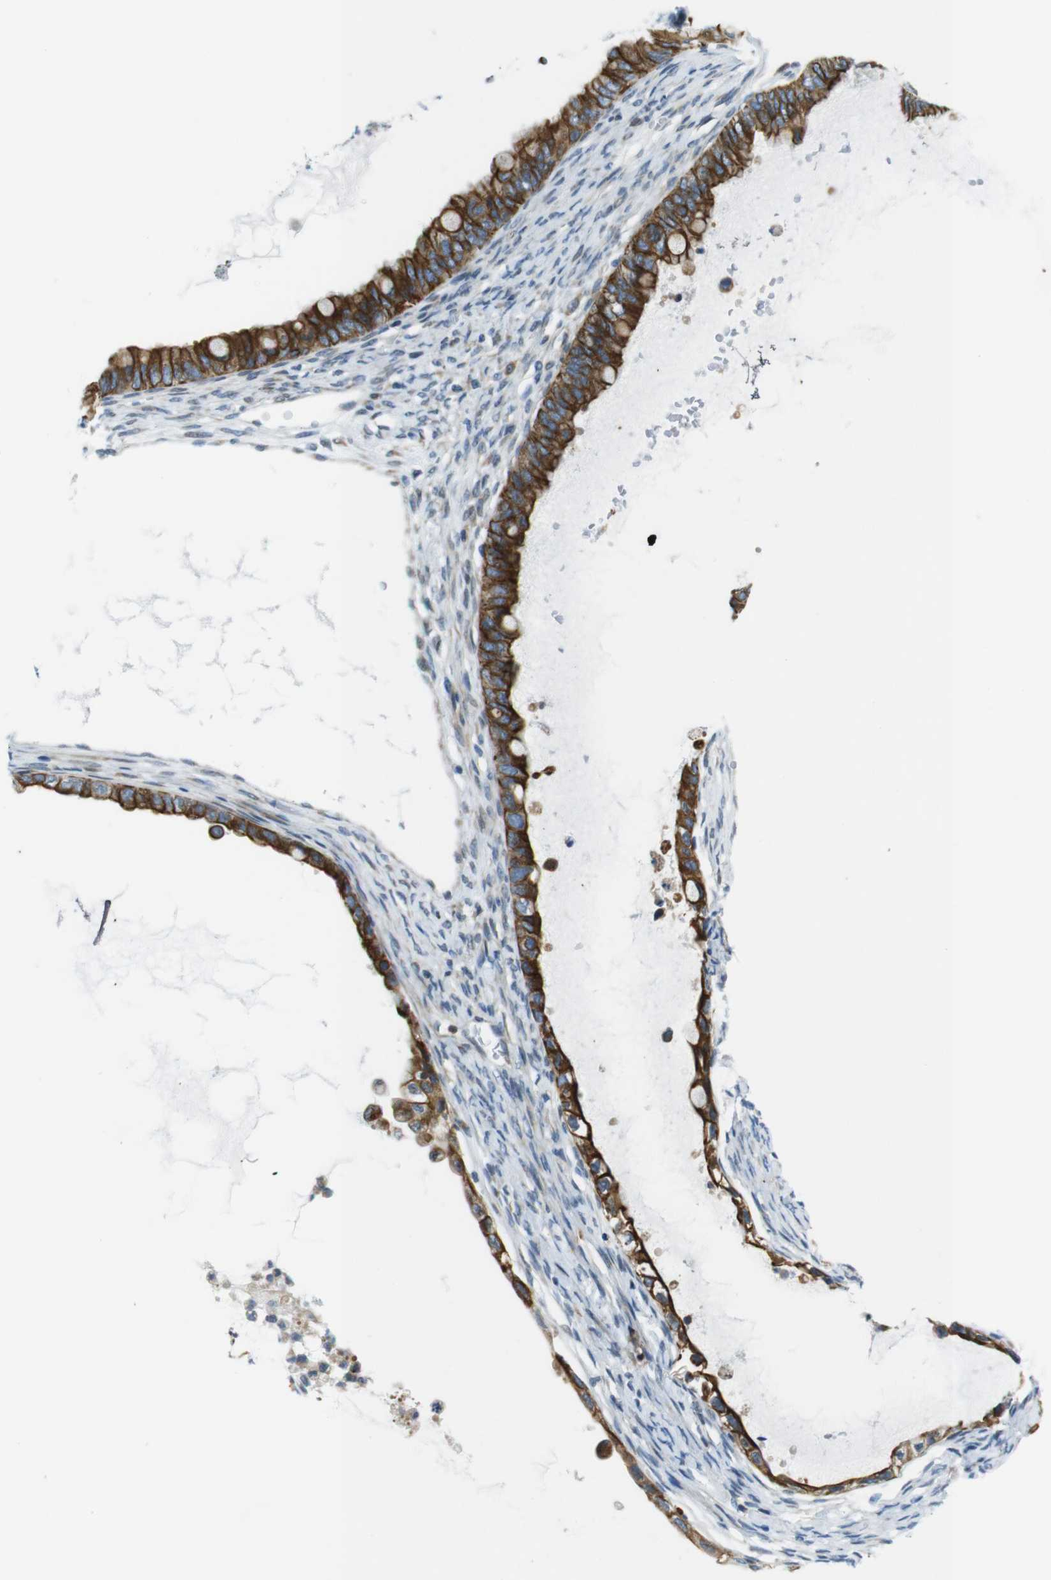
{"staining": {"intensity": "strong", "quantity": ">75%", "location": "cytoplasmic/membranous"}, "tissue": "ovarian cancer", "cell_type": "Tumor cells", "image_type": "cancer", "snomed": [{"axis": "morphology", "description": "Cystadenocarcinoma, mucinous, NOS"}, {"axis": "topography", "description": "Ovary"}], "caption": "Immunohistochemistry image of ovarian cancer (mucinous cystadenocarcinoma) stained for a protein (brown), which reveals high levels of strong cytoplasmic/membranous staining in approximately >75% of tumor cells.", "gene": "ZDHHC3", "patient": {"sex": "female", "age": 80}}